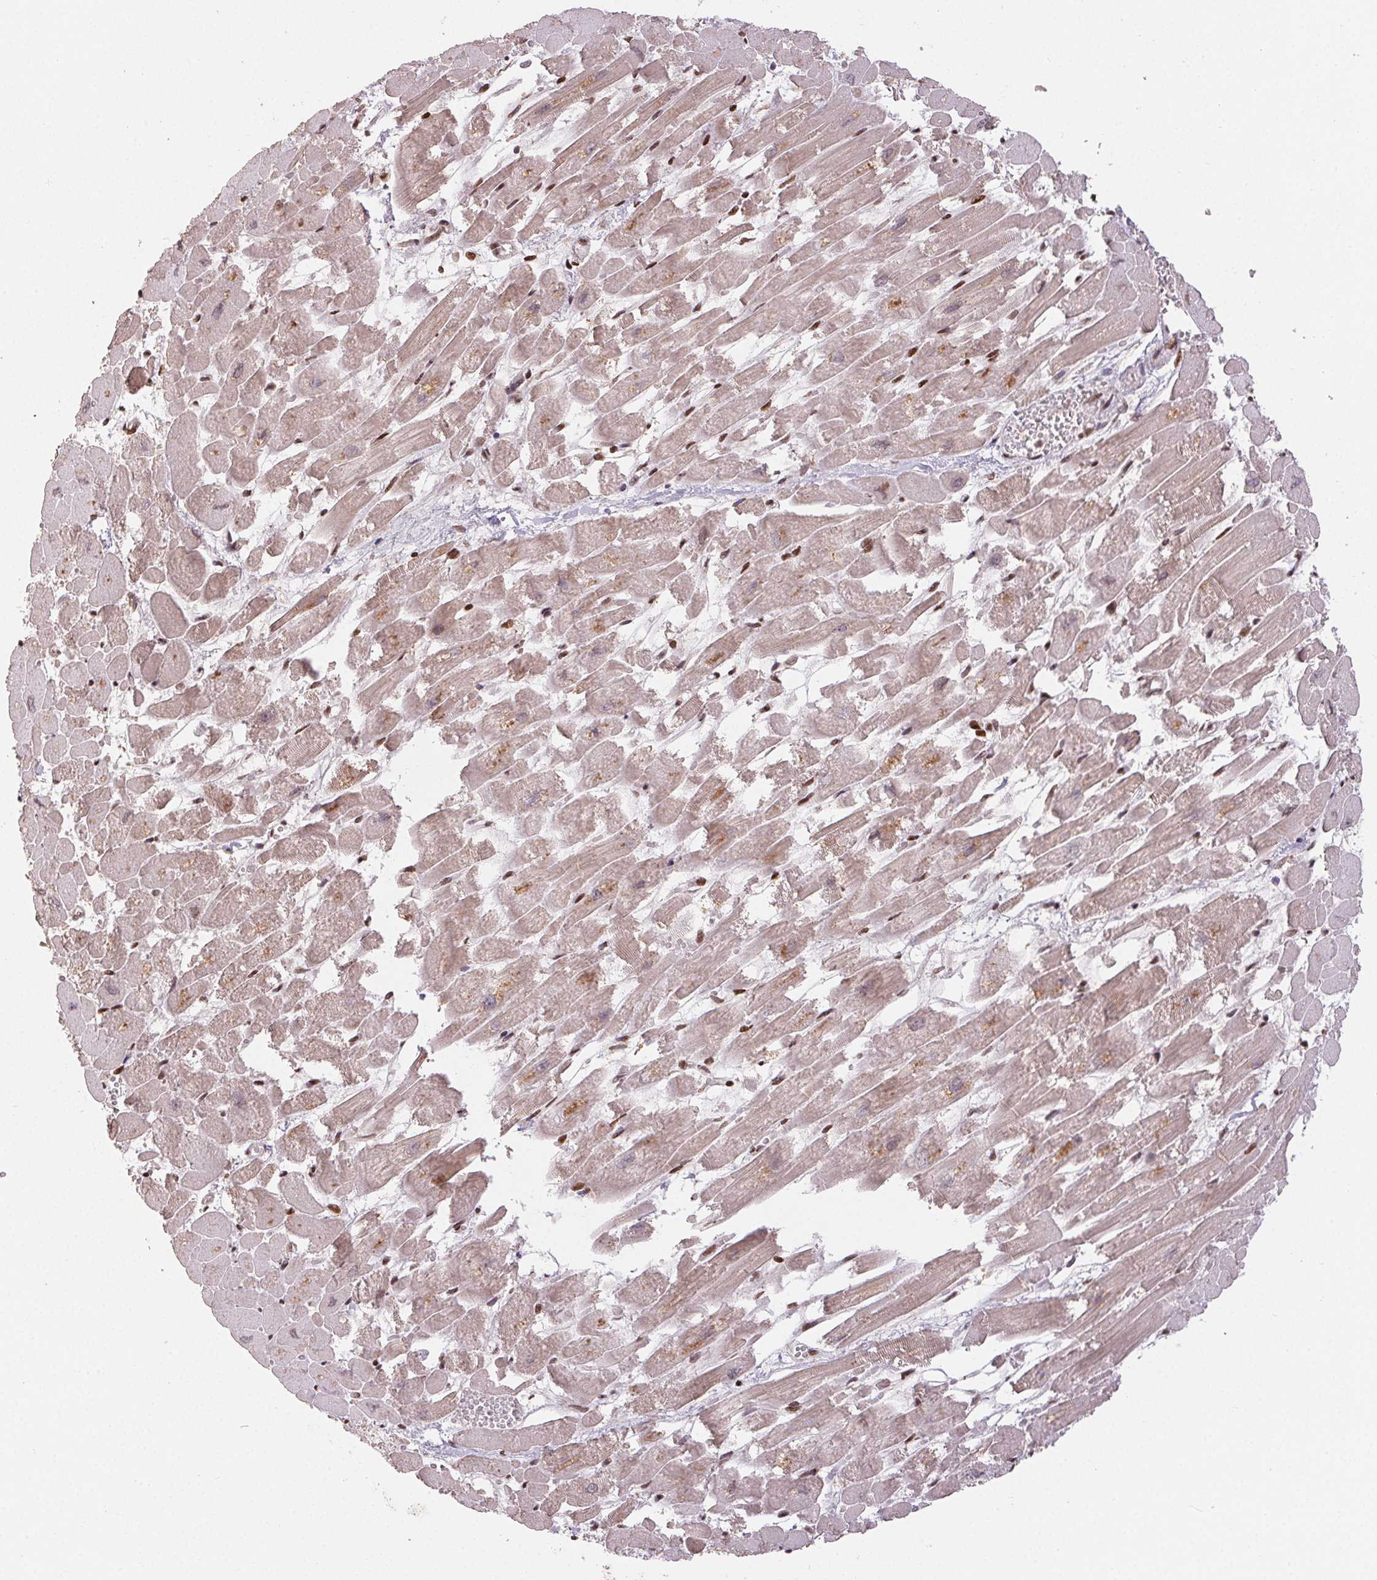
{"staining": {"intensity": "weak", "quantity": "25%-75%", "location": "cytoplasmic/membranous,nuclear"}, "tissue": "heart muscle", "cell_type": "Cardiomyocytes", "image_type": "normal", "snomed": [{"axis": "morphology", "description": "Normal tissue, NOS"}, {"axis": "topography", "description": "Heart"}], "caption": "Weak cytoplasmic/membranous,nuclear positivity is appreciated in approximately 25%-75% of cardiomyocytes in benign heart muscle.", "gene": "MAPKAPK2", "patient": {"sex": "female", "age": 52}}